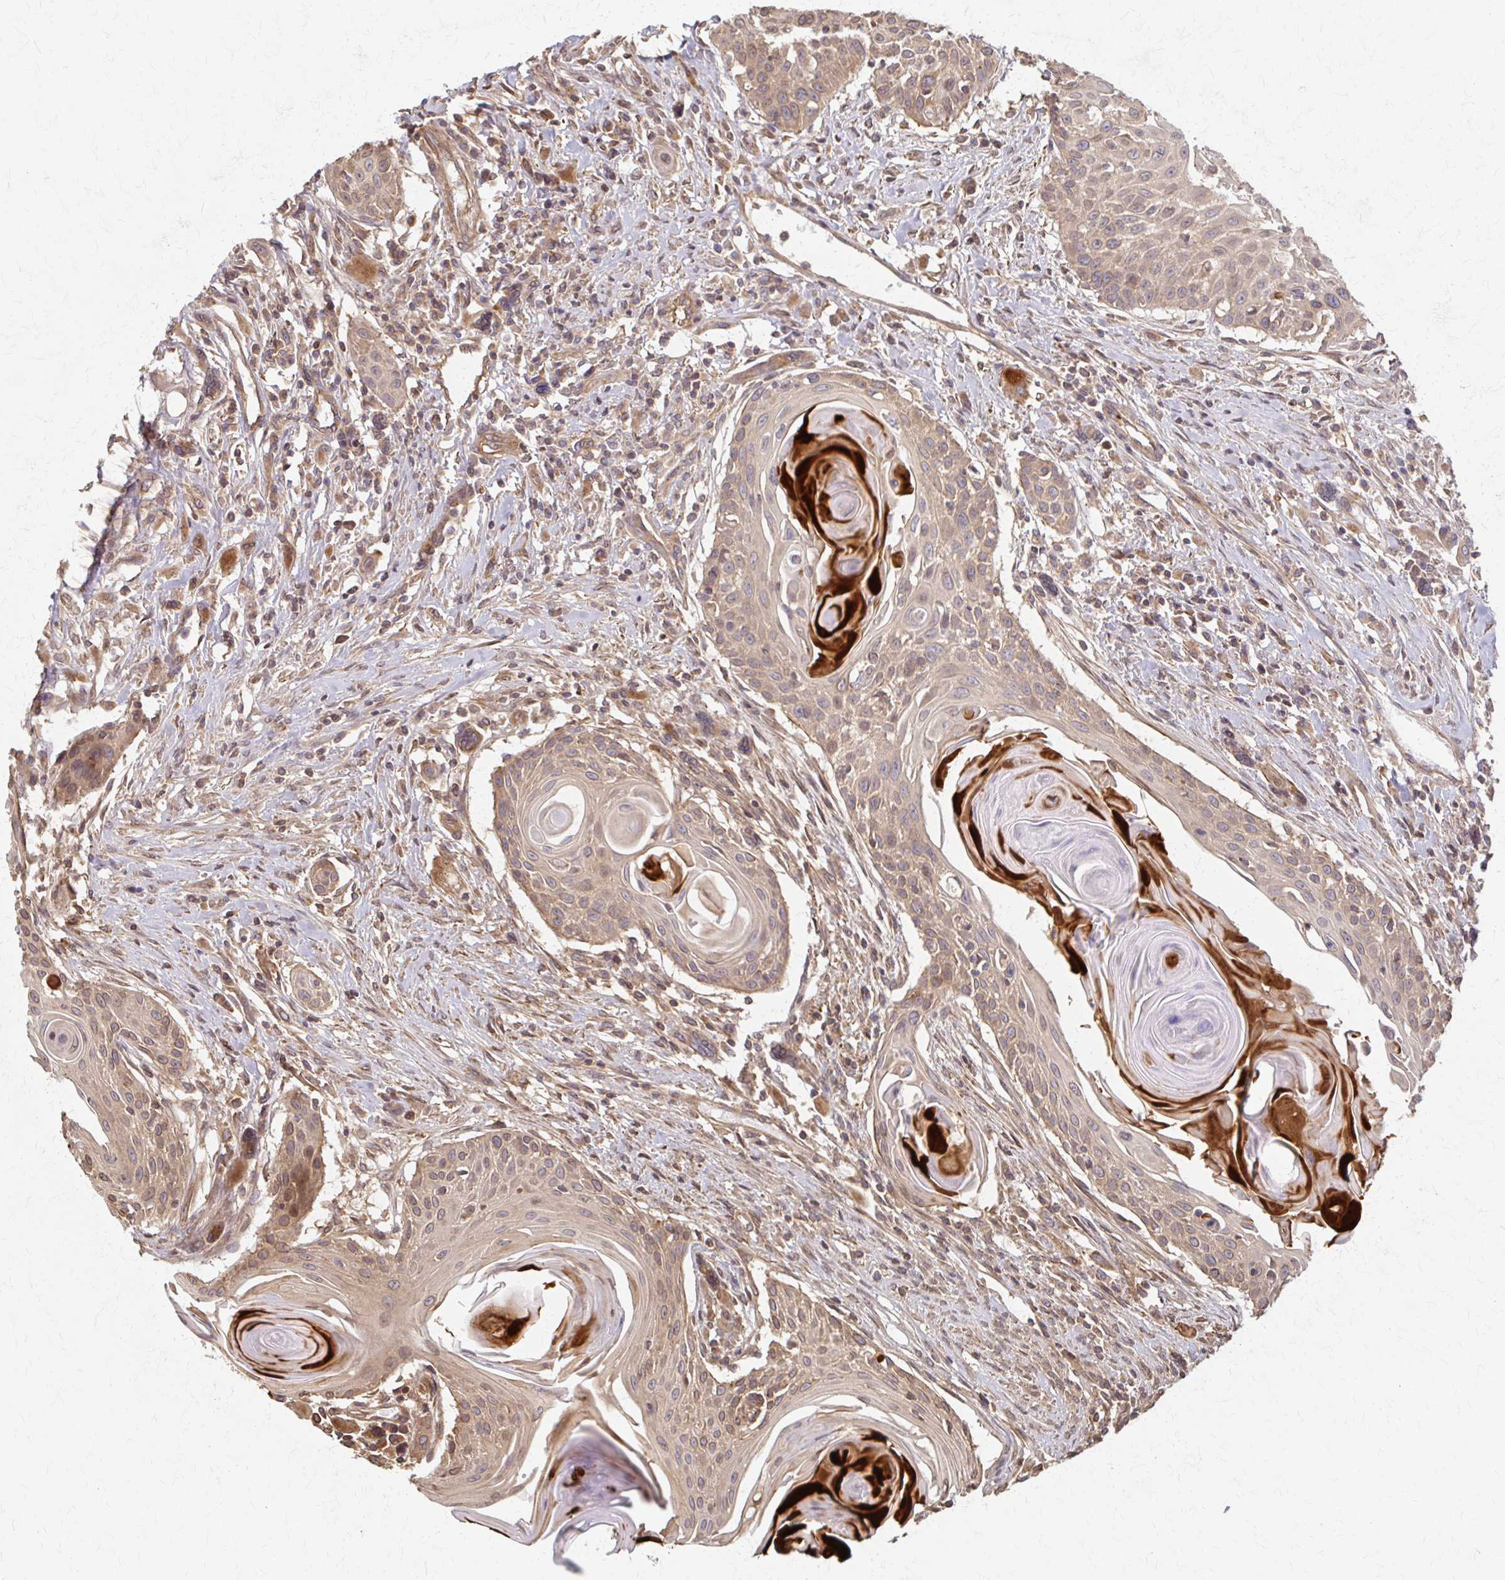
{"staining": {"intensity": "moderate", "quantity": ">75%", "location": "cytoplasmic/membranous"}, "tissue": "head and neck cancer", "cell_type": "Tumor cells", "image_type": "cancer", "snomed": [{"axis": "morphology", "description": "Squamous cell carcinoma, NOS"}, {"axis": "topography", "description": "Lymph node"}, {"axis": "topography", "description": "Salivary gland"}, {"axis": "topography", "description": "Head-Neck"}], "caption": "This micrograph exhibits IHC staining of human squamous cell carcinoma (head and neck), with medium moderate cytoplasmic/membranous staining in about >75% of tumor cells.", "gene": "ARHGAP35", "patient": {"sex": "female", "age": 74}}